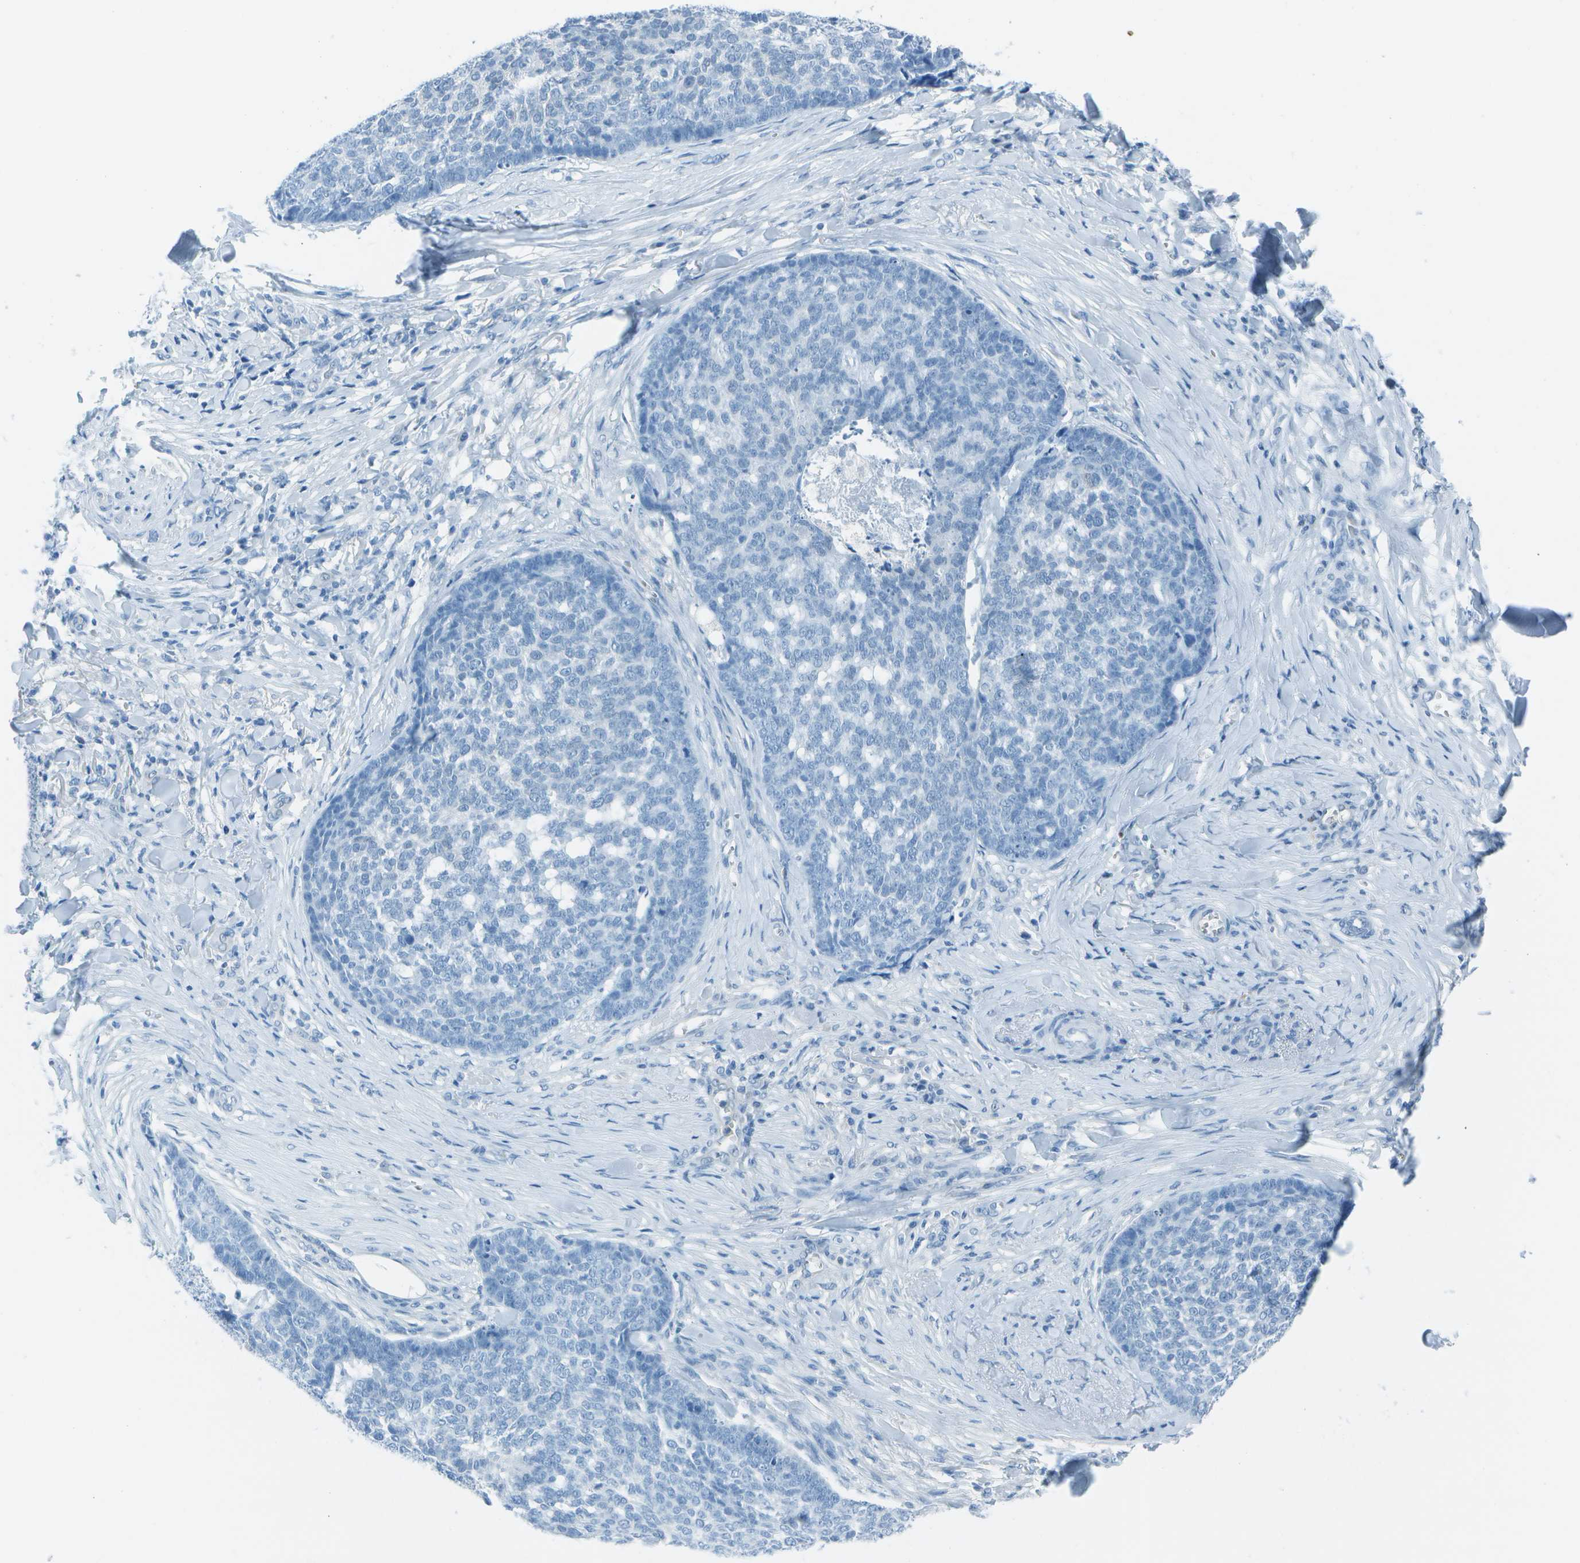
{"staining": {"intensity": "negative", "quantity": "none", "location": "none"}, "tissue": "skin cancer", "cell_type": "Tumor cells", "image_type": "cancer", "snomed": [{"axis": "morphology", "description": "Basal cell carcinoma"}, {"axis": "topography", "description": "Skin"}], "caption": "Tumor cells show no significant expression in skin basal cell carcinoma.", "gene": "ASL", "patient": {"sex": "male", "age": 84}}